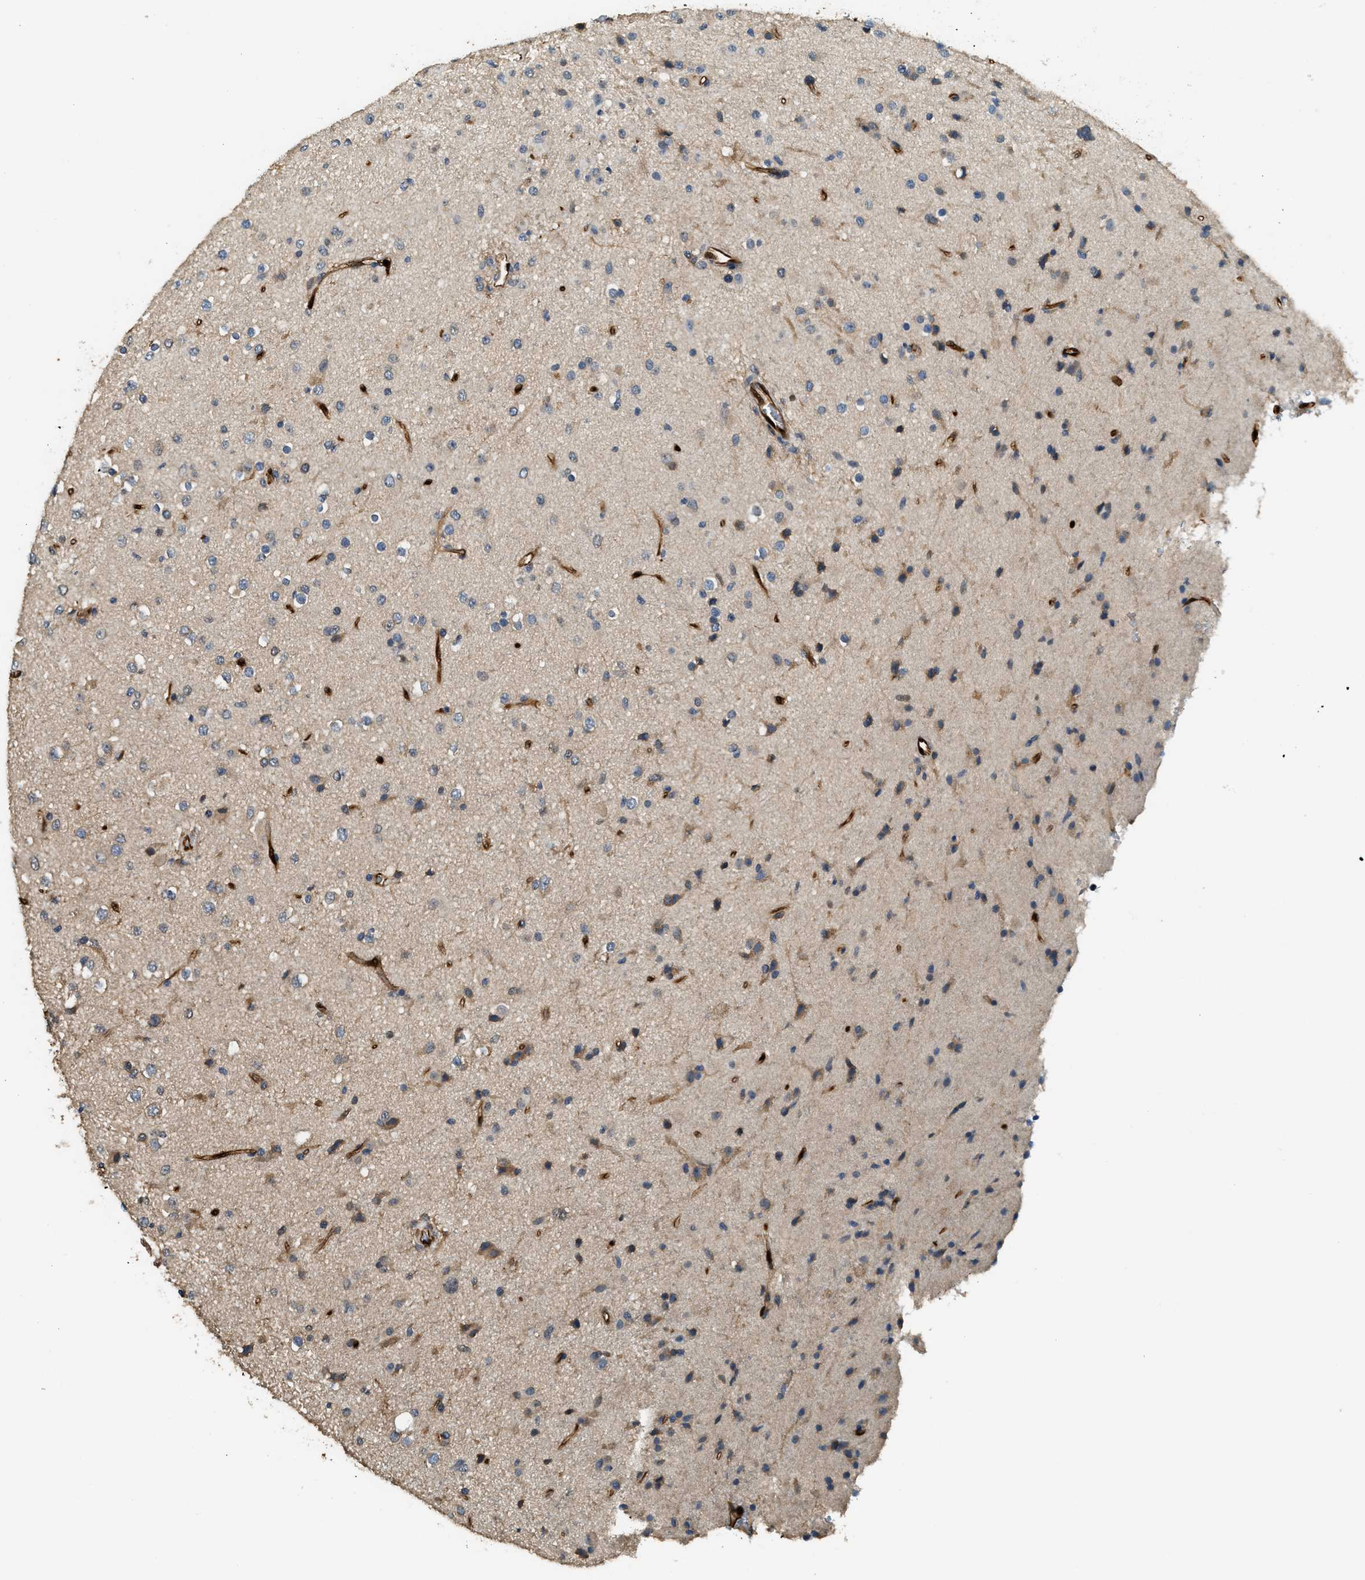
{"staining": {"intensity": "moderate", "quantity": "<25%", "location": "cytoplasmic/membranous"}, "tissue": "glioma", "cell_type": "Tumor cells", "image_type": "cancer", "snomed": [{"axis": "morphology", "description": "Glioma, malignant, Low grade"}, {"axis": "topography", "description": "Brain"}], "caption": "Glioma stained for a protein exhibits moderate cytoplasmic/membranous positivity in tumor cells. Nuclei are stained in blue.", "gene": "ANXA3", "patient": {"sex": "male", "age": 65}}